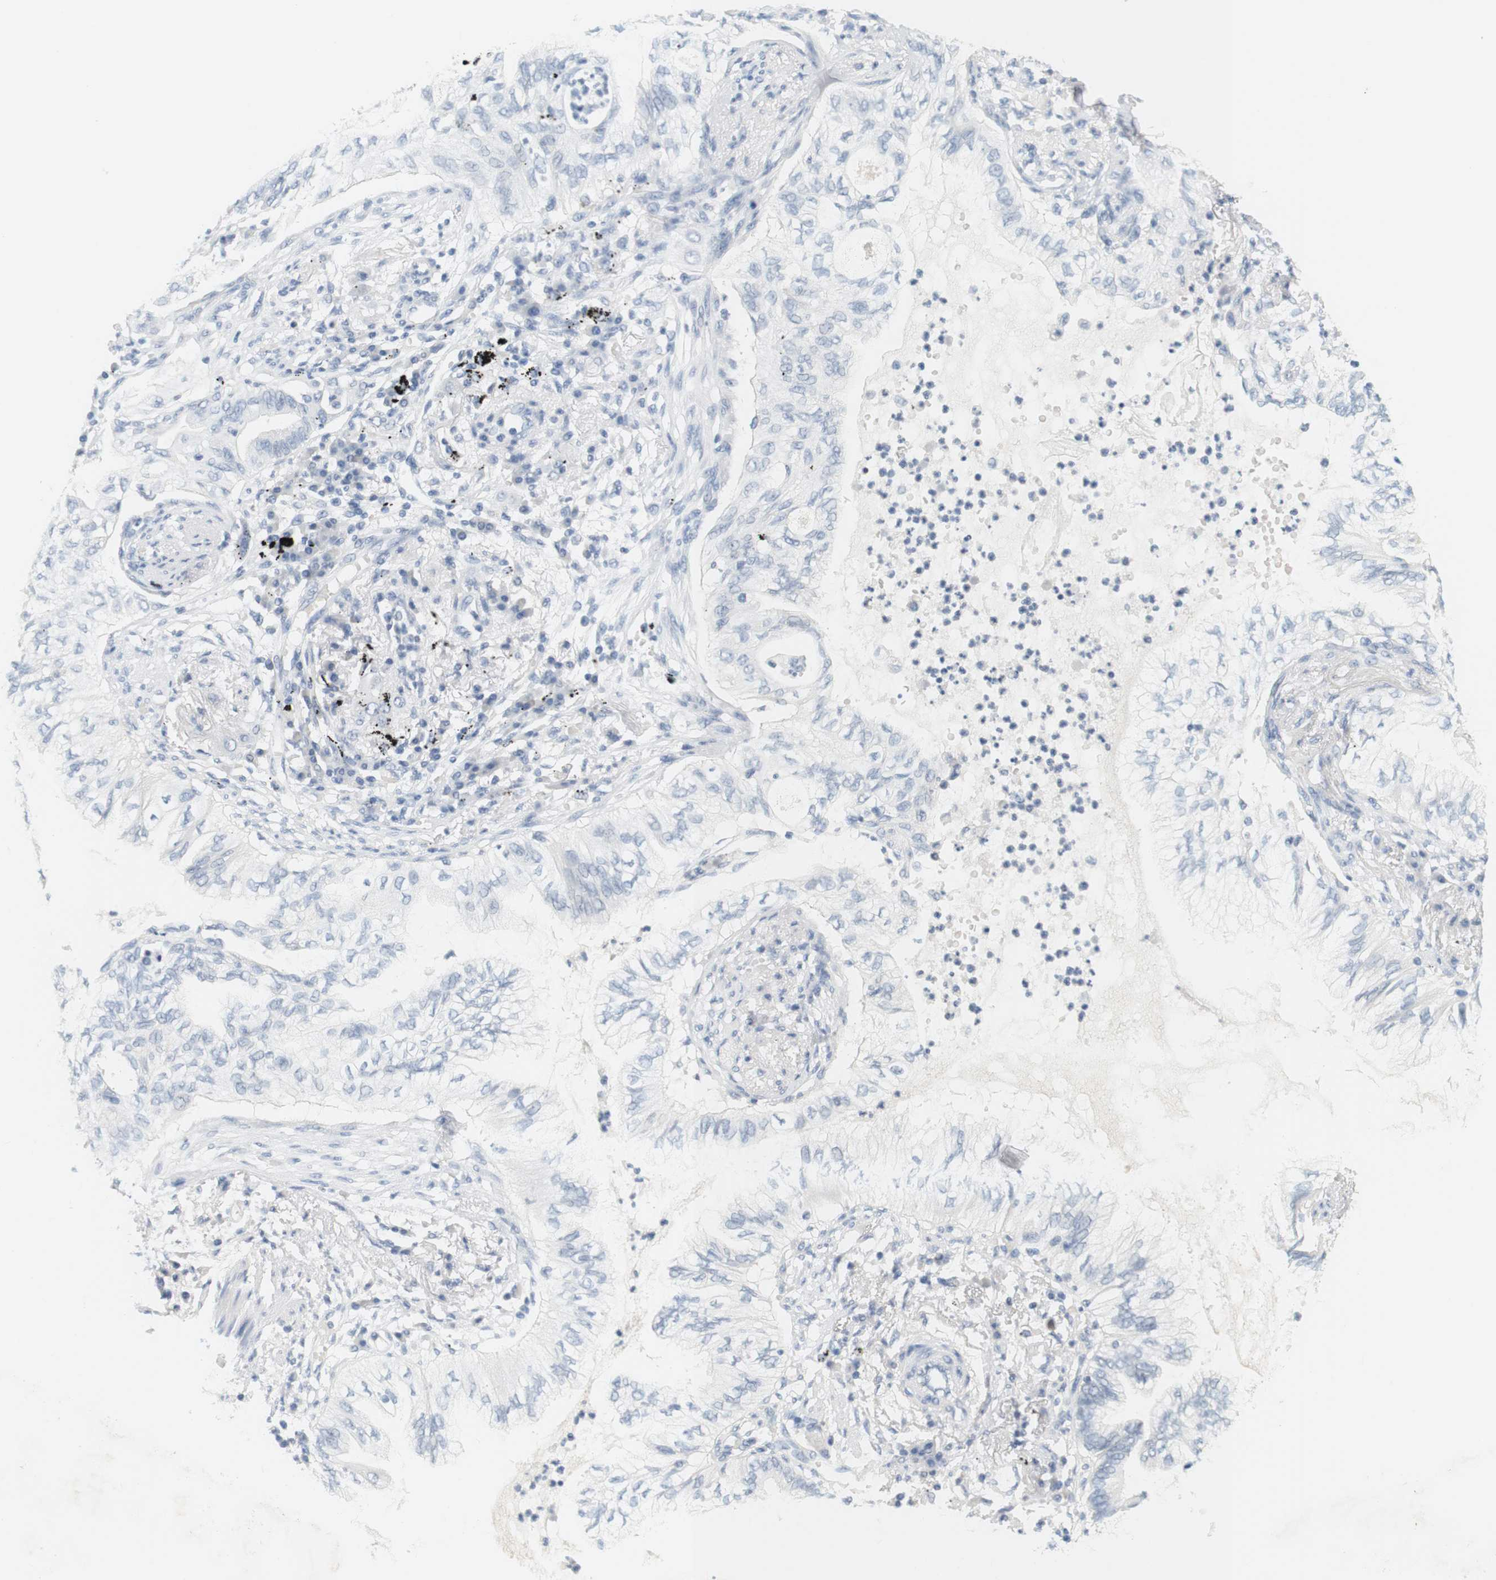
{"staining": {"intensity": "negative", "quantity": "none", "location": "none"}, "tissue": "lung cancer", "cell_type": "Tumor cells", "image_type": "cancer", "snomed": [{"axis": "morphology", "description": "Normal tissue, NOS"}, {"axis": "morphology", "description": "Adenocarcinoma, NOS"}, {"axis": "topography", "description": "Bronchus"}, {"axis": "topography", "description": "Lung"}], "caption": "Immunohistochemistry (IHC) micrograph of neoplastic tissue: adenocarcinoma (lung) stained with DAB reveals no significant protein expression in tumor cells. Nuclei are stained in blue.", "gene": "OPRM1", "patient": {"sex": "female", "age": 70}}